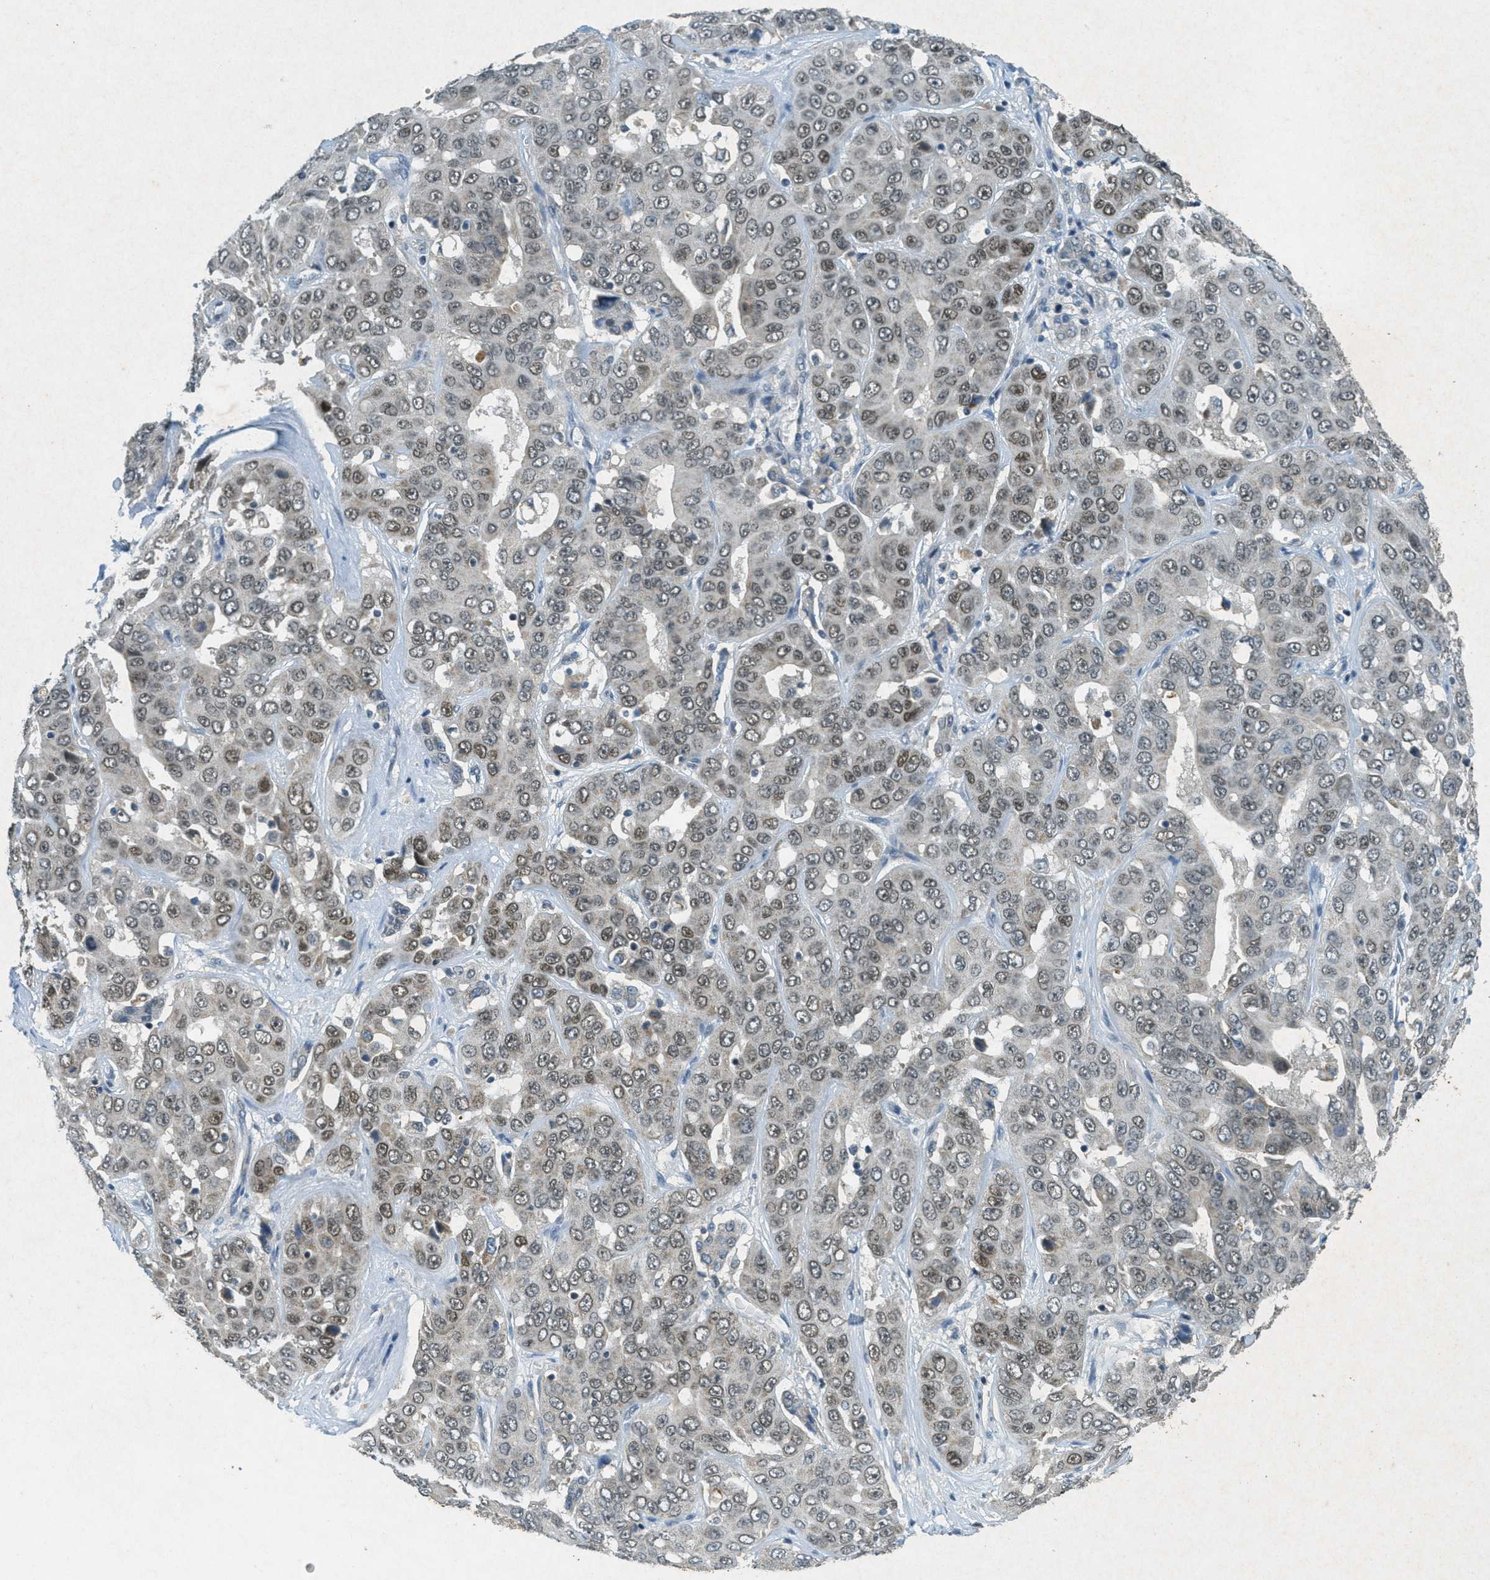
{"staining": {"intensity": "weak", "quantity": ">75%", "location": "nuclear"}, "tissue": "liver cancer", "cell_type": "Tumor cells", "image_type": "cancer", "snomed": [{"axis": "morphology", "description": "Cholangiocarcinoma"}, {"axis": "topography", "description": "Liver"}], "caption": "The immunohistochemical stain labels weak nuclear staining in tumor cells of cholangiocarcinoma (liver) tissue. Using DAB (brown) and hematoxylin (blue) stains, captured at high magnification using brightfield microscopy.", "gene": "TCF20", "patient": {"sex": "female", "age": 52}}